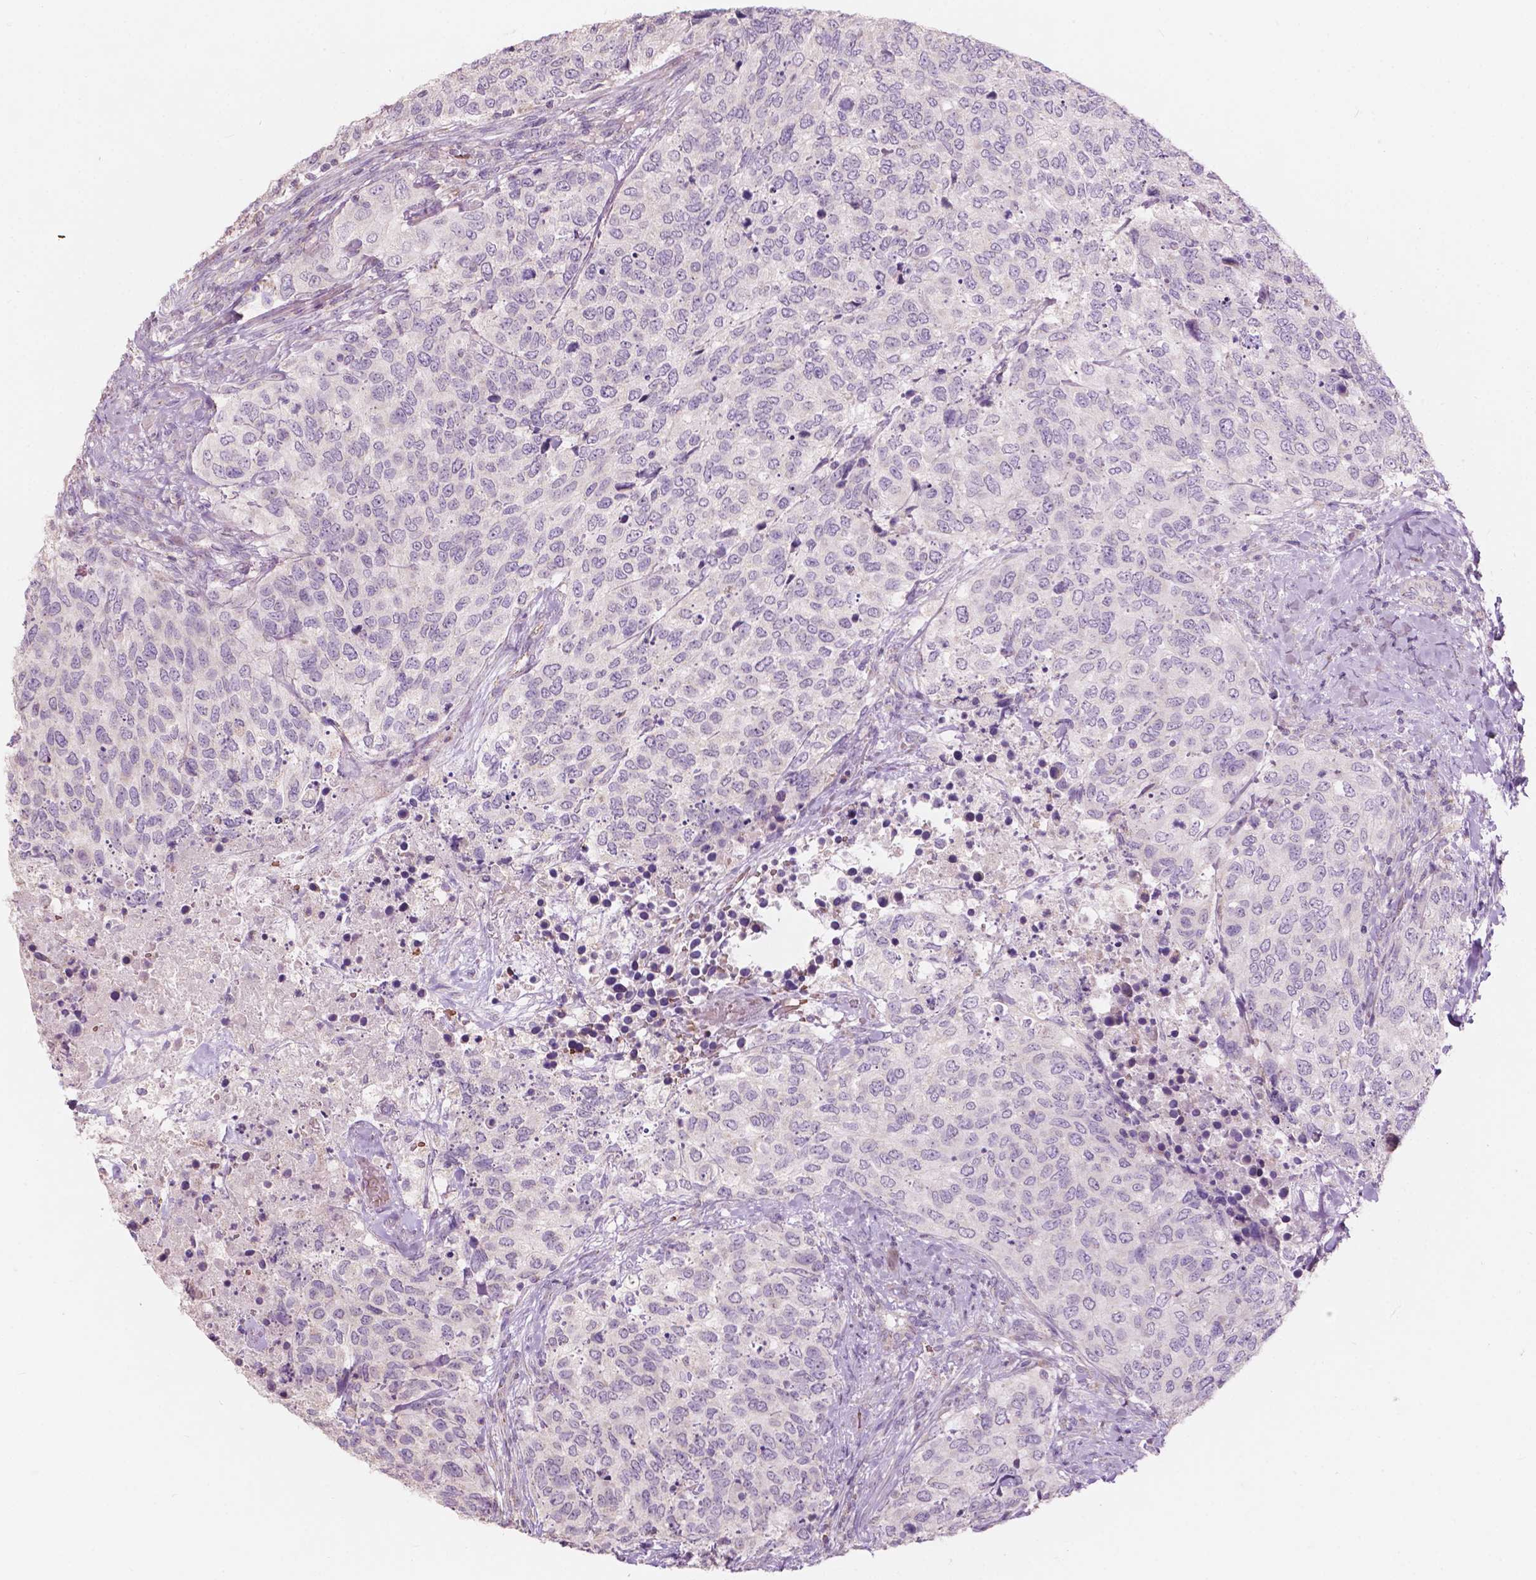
{"staining": {"intensity": "negative", "quantity": "none", "location": "none"}, "tissue": "urothelial cancer", "cell_type": "Tumor cells", "image_type": "cancer", "snomed": [{"axis": "morphology", "description": "Urothelial carcinoma, High grade"}, {"axis": "topography", "description": "Urinary bladder"}], "caption": "Histopathology image shows no significant protein staining in tumor cells of urothelial cancer. Nuclei are stained in blue.", "gene": "NDUFS1", "patient": {"sex": "female", "age": 78}}